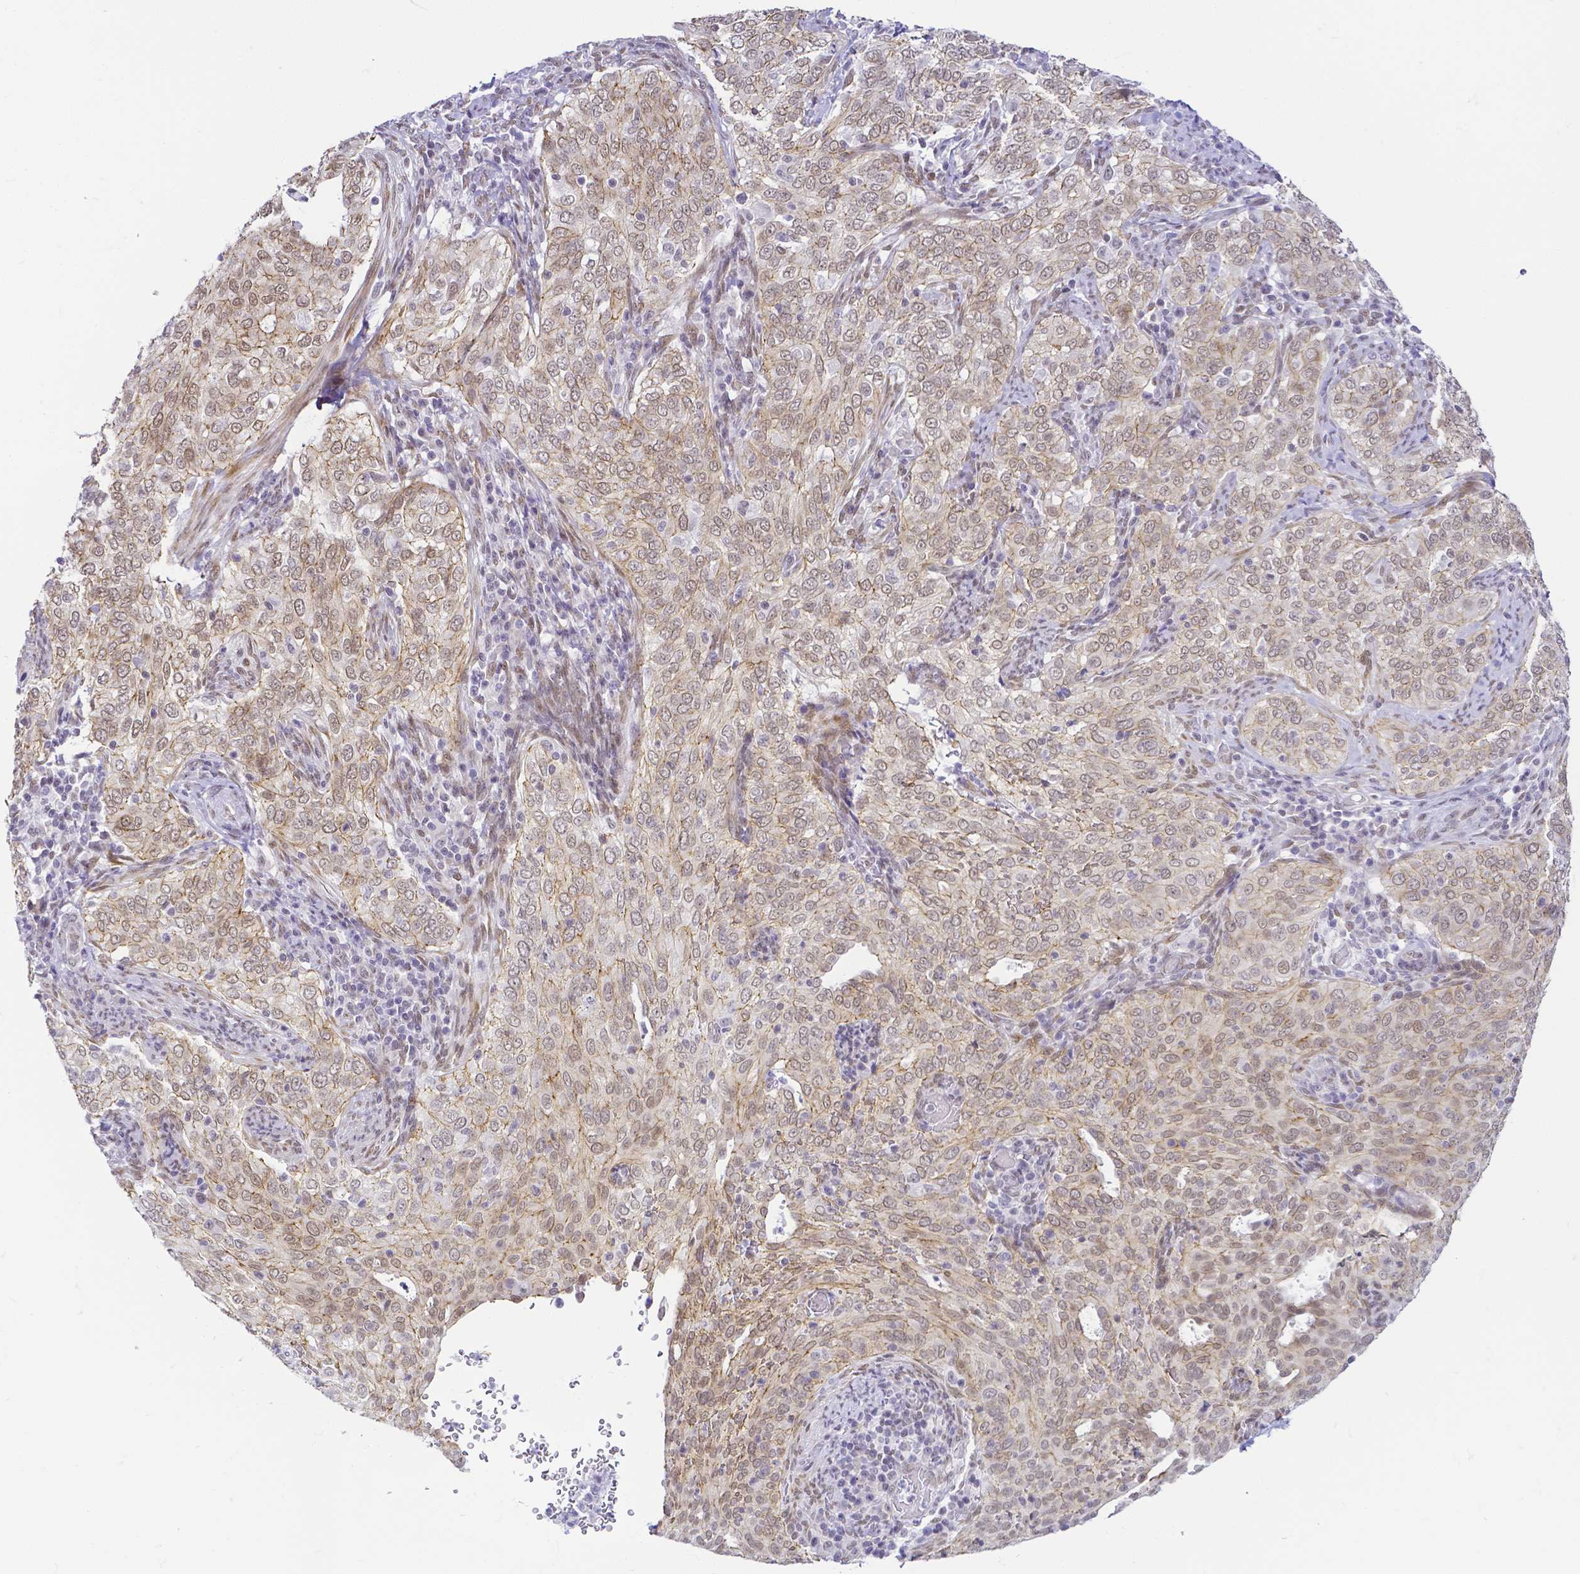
{"staining": {"intensity": "weak", "quantity": ">75%", "location": "cytoplasmic/membranous,nuclear"}, "tissue": "cervical cancer", "cell_type": "Tumor cells", "image_type": "cancer", "snomed": [{"axis": "morphology", "description": "Squamous cell carcinoma, NOS"}, {"axis": "topography", "description": "Cervix"}], "caption": "Squamous cell carcinoma (cervical) stained with a protein marker reveals weak staining in tumor cells.", "gene": "FAM83G", "patient": {"sex": "female", "age": 38}}